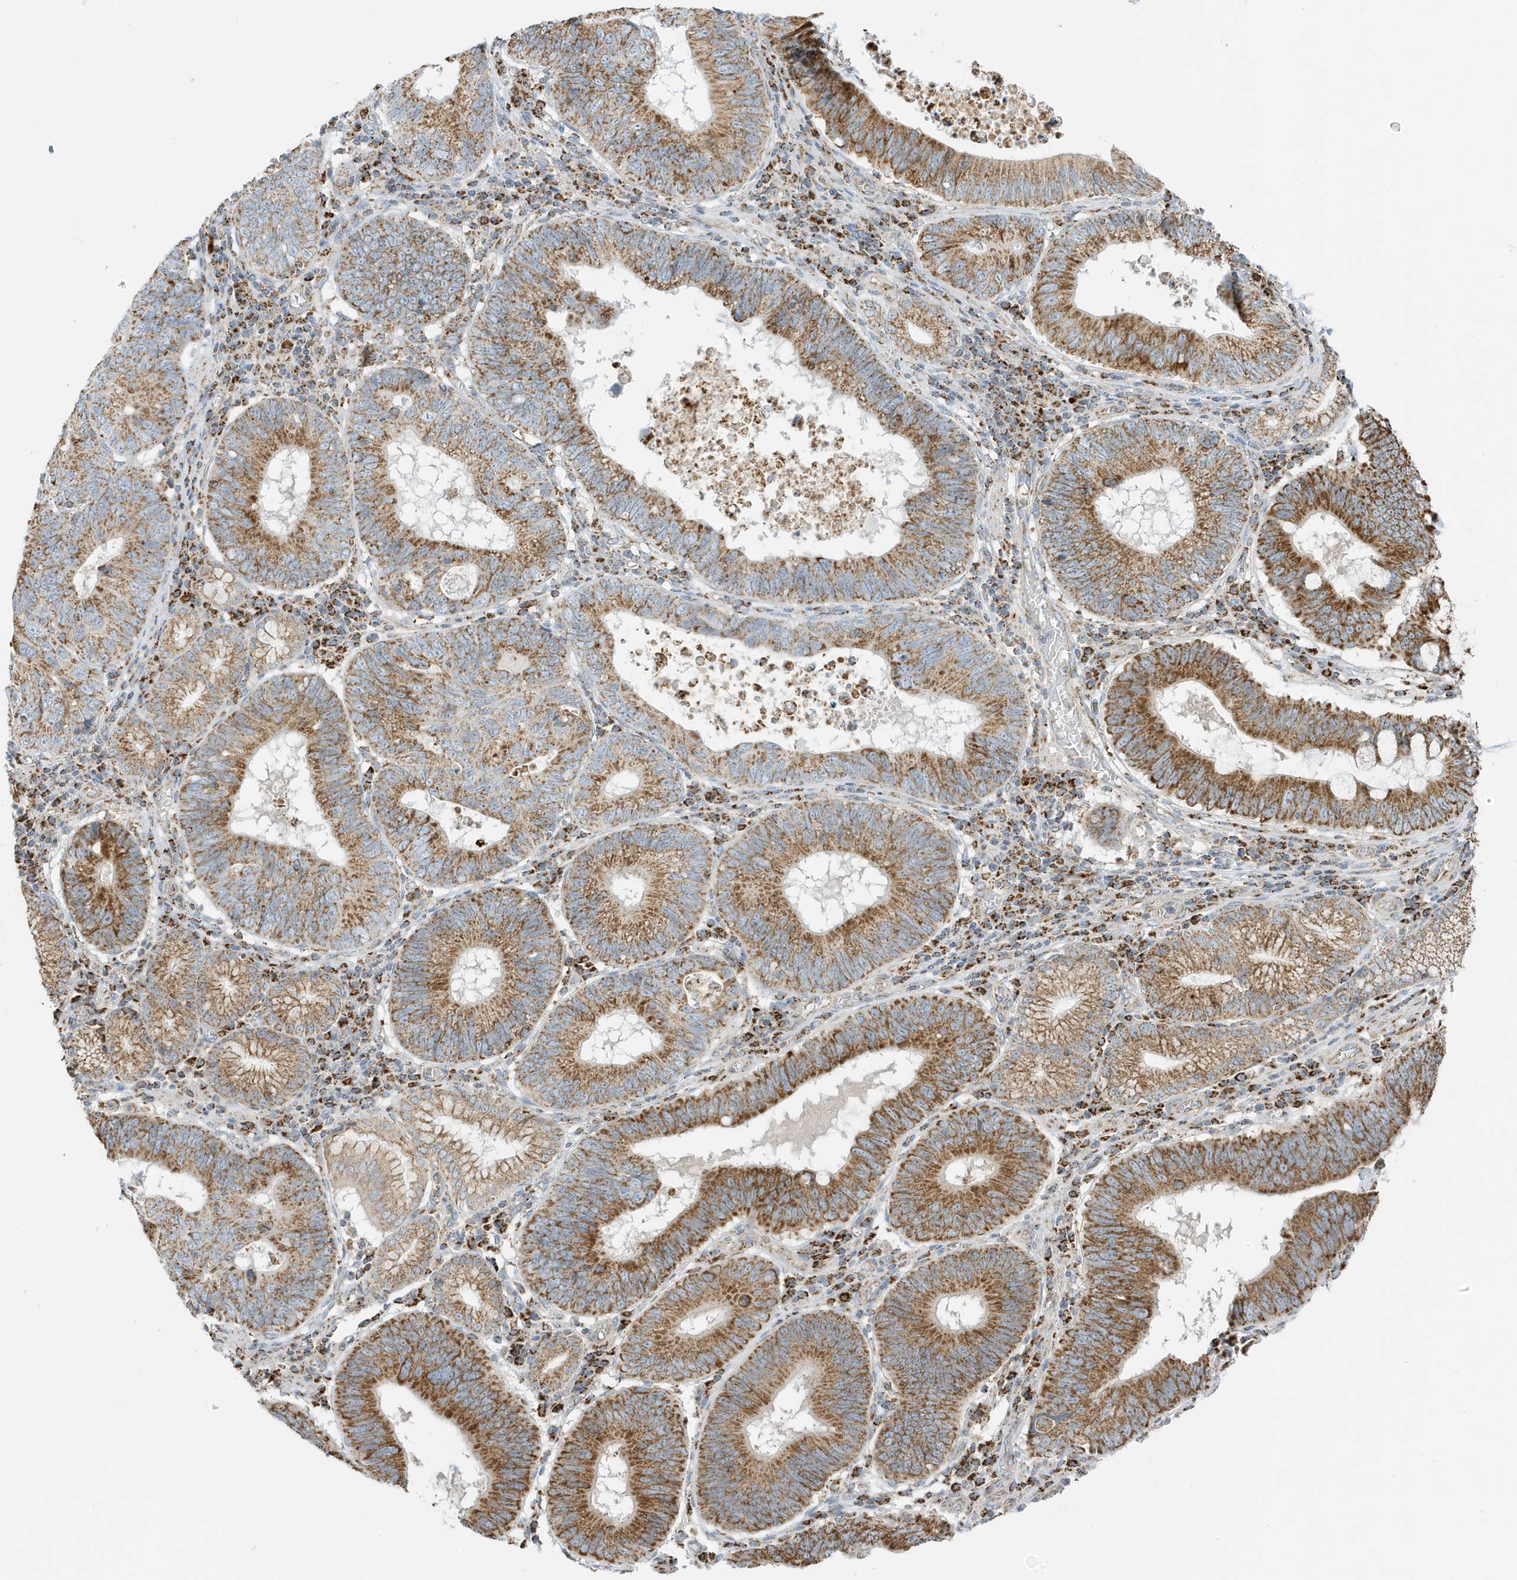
{"staining": {"intensity": "moderate", "quantity": ">75%", "location": "cytoplasmic/membranous"}, "tissue": "stomach cancer", "cell_type": "Tumor cells", "image_type": "cancer", "snomed": [{"axis": "morphology", "description": "Adenocarcinoma, NOS"}, {"axis": "topography", "description": "Stomach"}], "caption": "Protein analysis of adenocarcinoma (stomach) tissue exhibits moderate cytoplasmic/membranous positivity in approximately >75% of tumor cells.", "gene": "ATP5ME", "patient": {"sex": "male", "age": 59}}